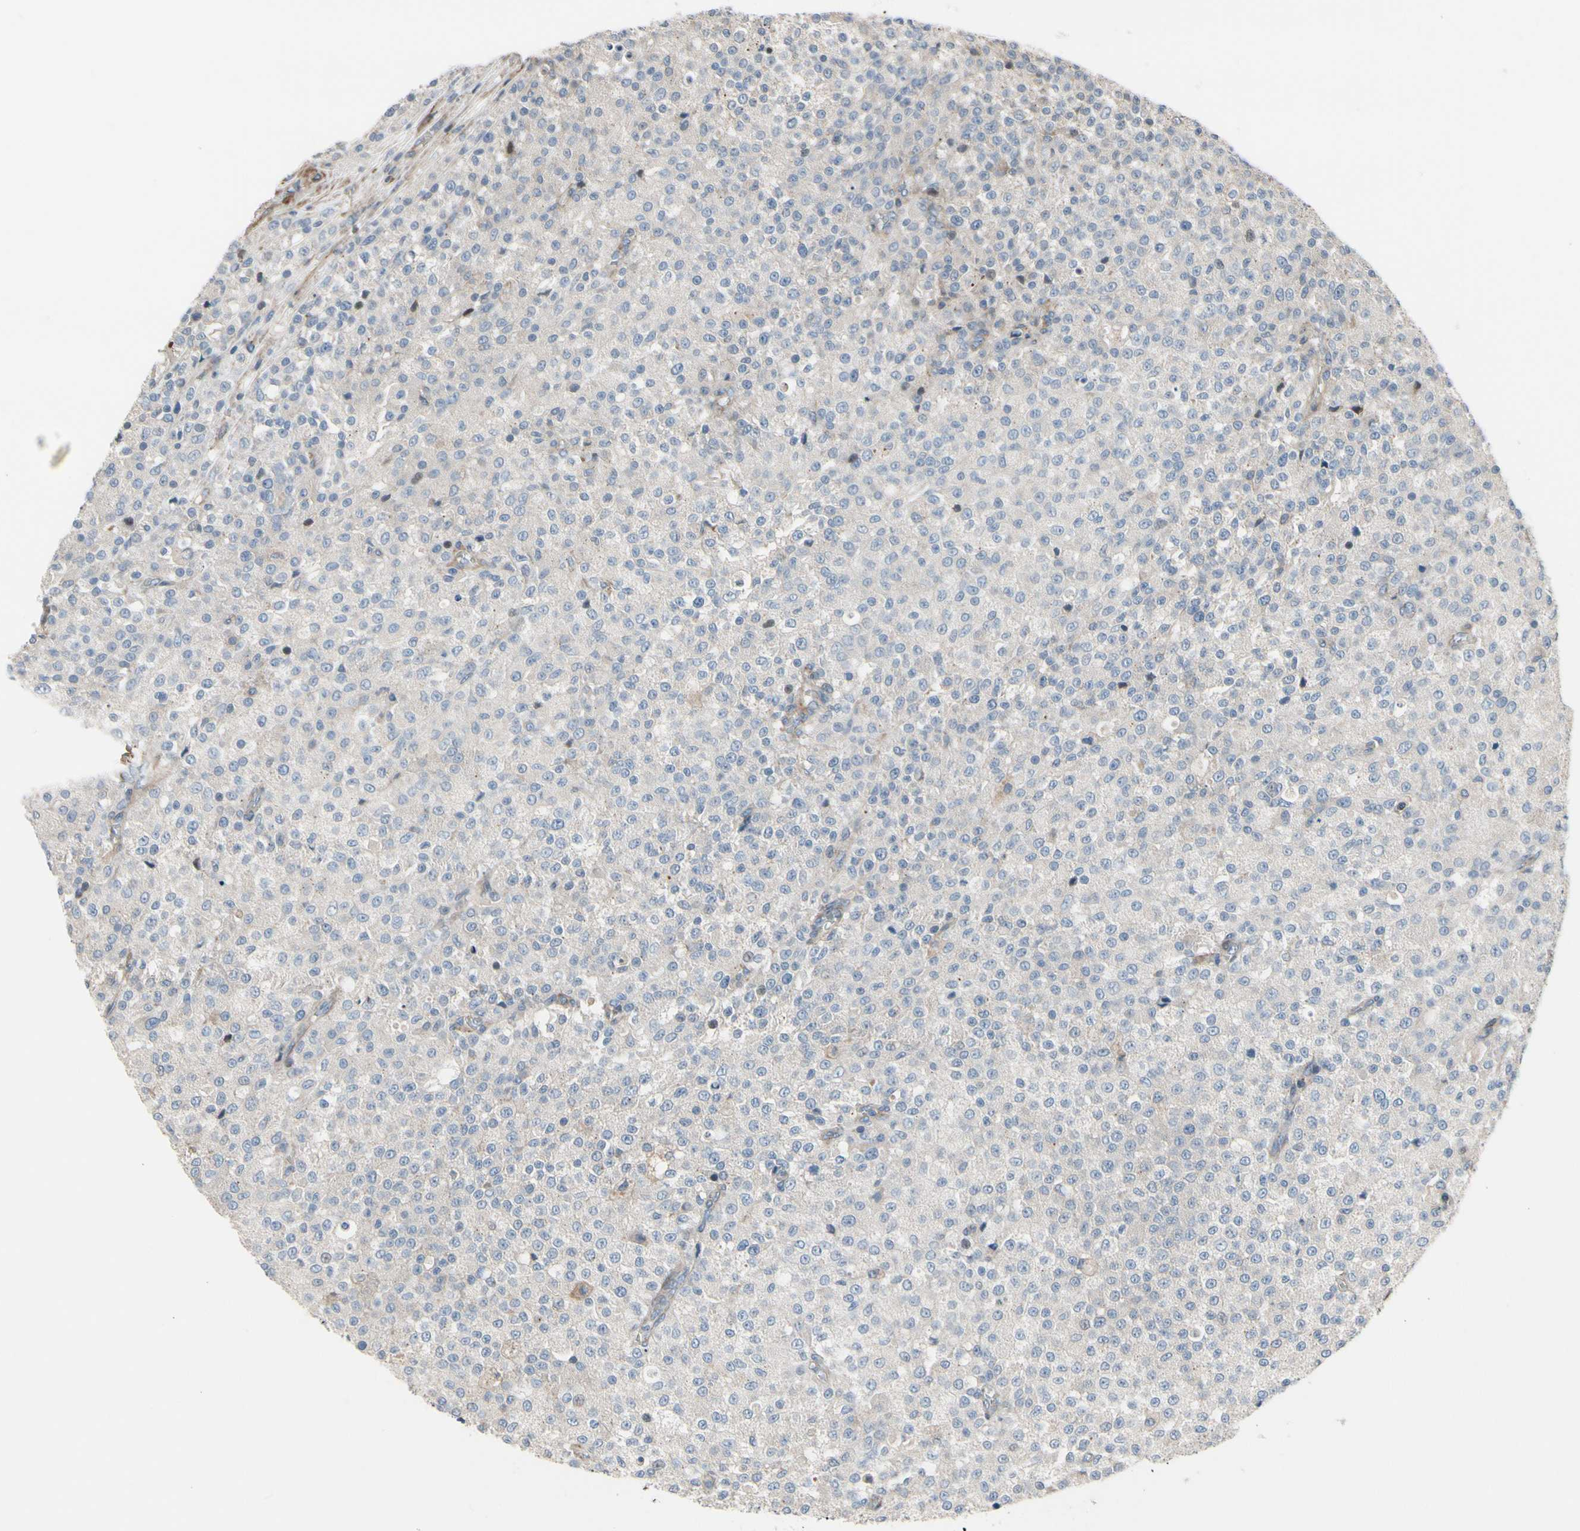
{"staining": {"intensity": "negative", "quantity": "none", "location": "none"}, "tissue": "testis cancer", "cell_type": "Tumor cells", "image_type": "cancer", "snomed": [{"axis": "morphology", "description": "Seminoma, NOS"}, {"axis": "topography", "description": "Testis"}], "caption": "Immunohistochemistry image of human testis seminoma stained for a protein (brown), which demonstrates no staining in tumor cells.", "gene": "TPM1", "patient": {"sex": "male", "age": 59}}